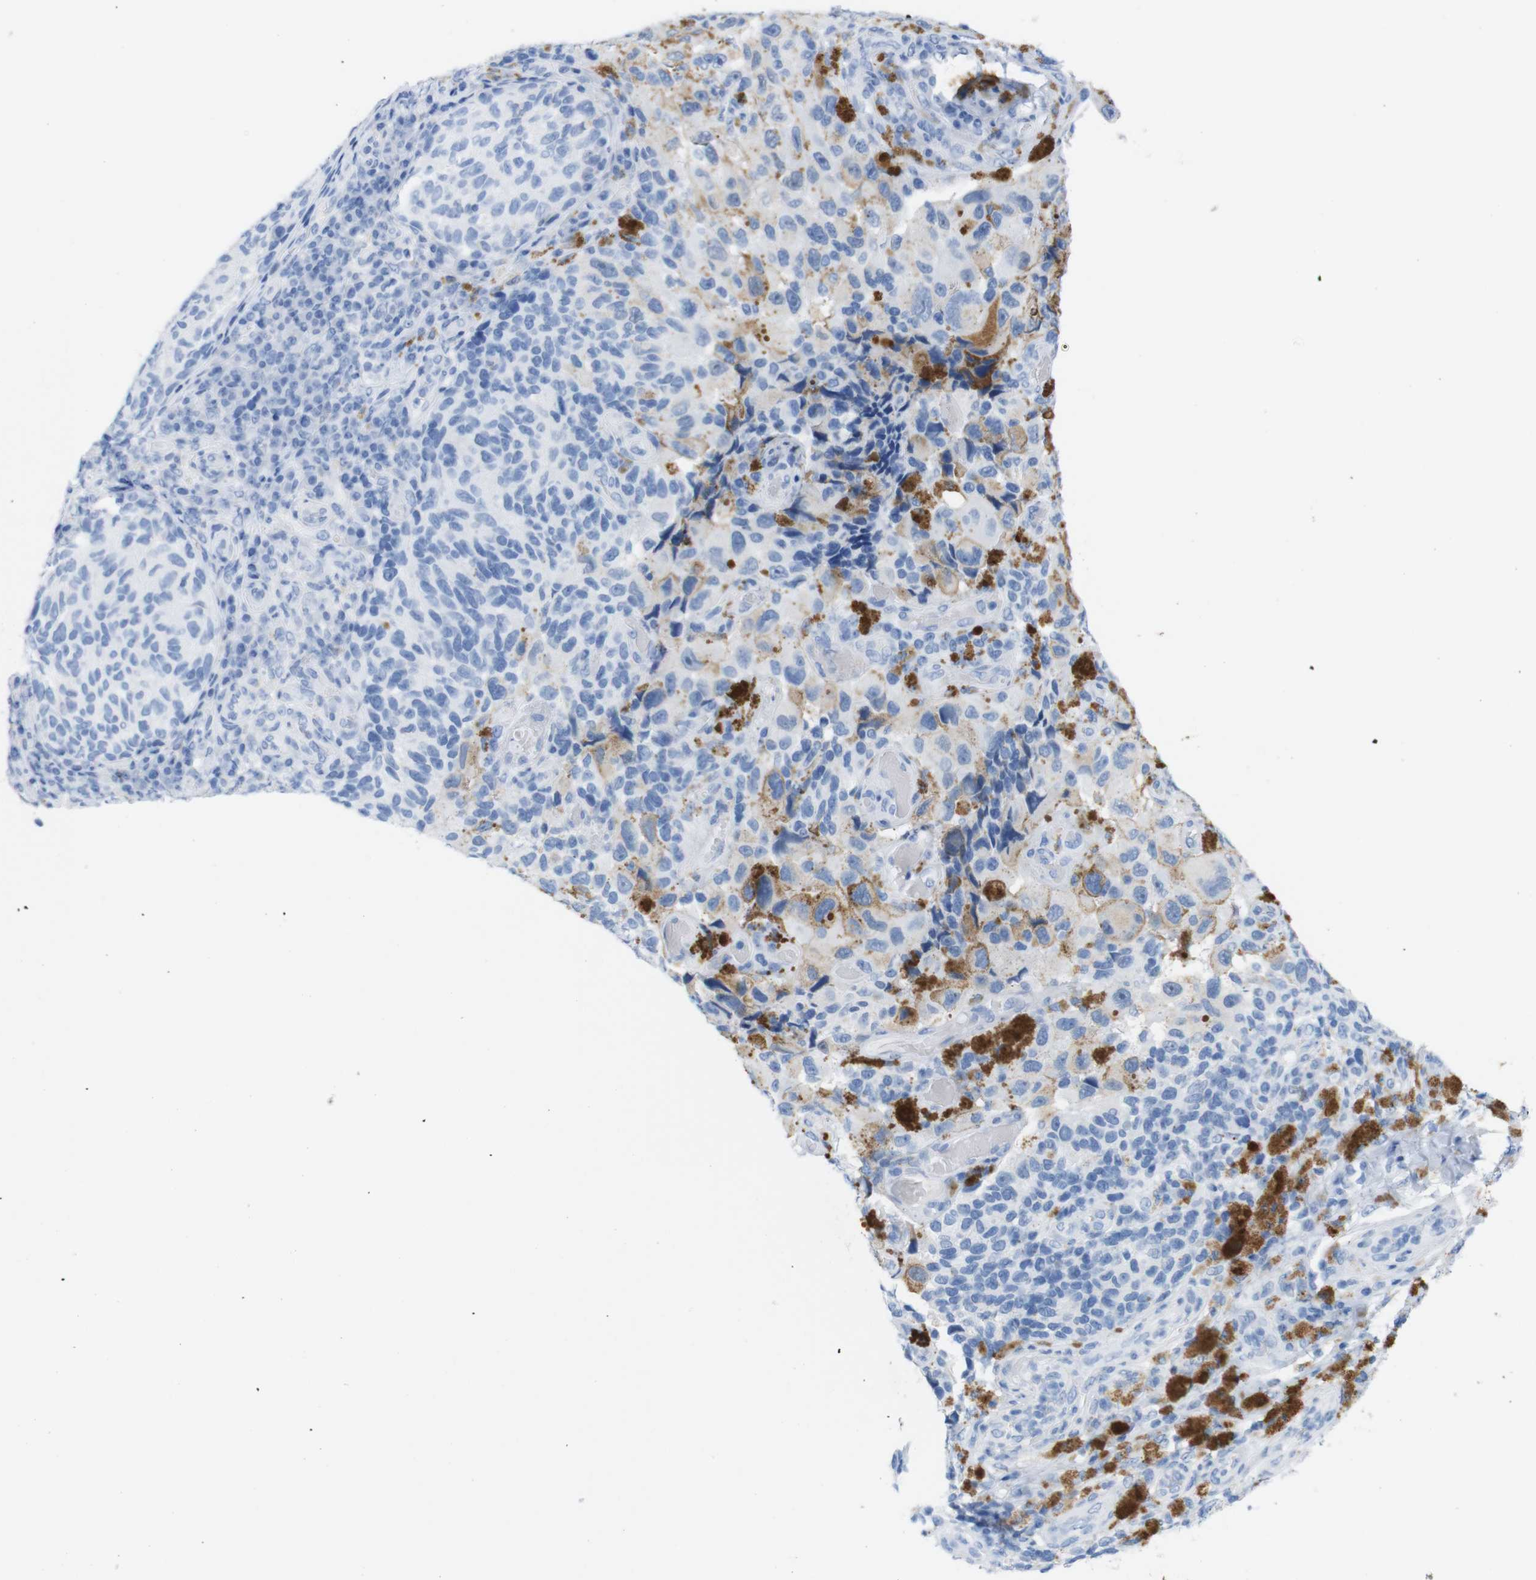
{"staining": {"intensity": "negative", "quantity": "none", "location": "none"}, "tissue": "melanoma", "cell_type": "Tumor cells", "image_type": "cancer", "snomed": [{"axis": "morphology", "description": "Malignant melanoma, NOS"}, {"axis": "topography", "description": "Skin"}], "caption": "There is no significant staining in tumor cells of melanoma.", "gene": "LAG3", "patient": {"sex": "female", "age": 73}}